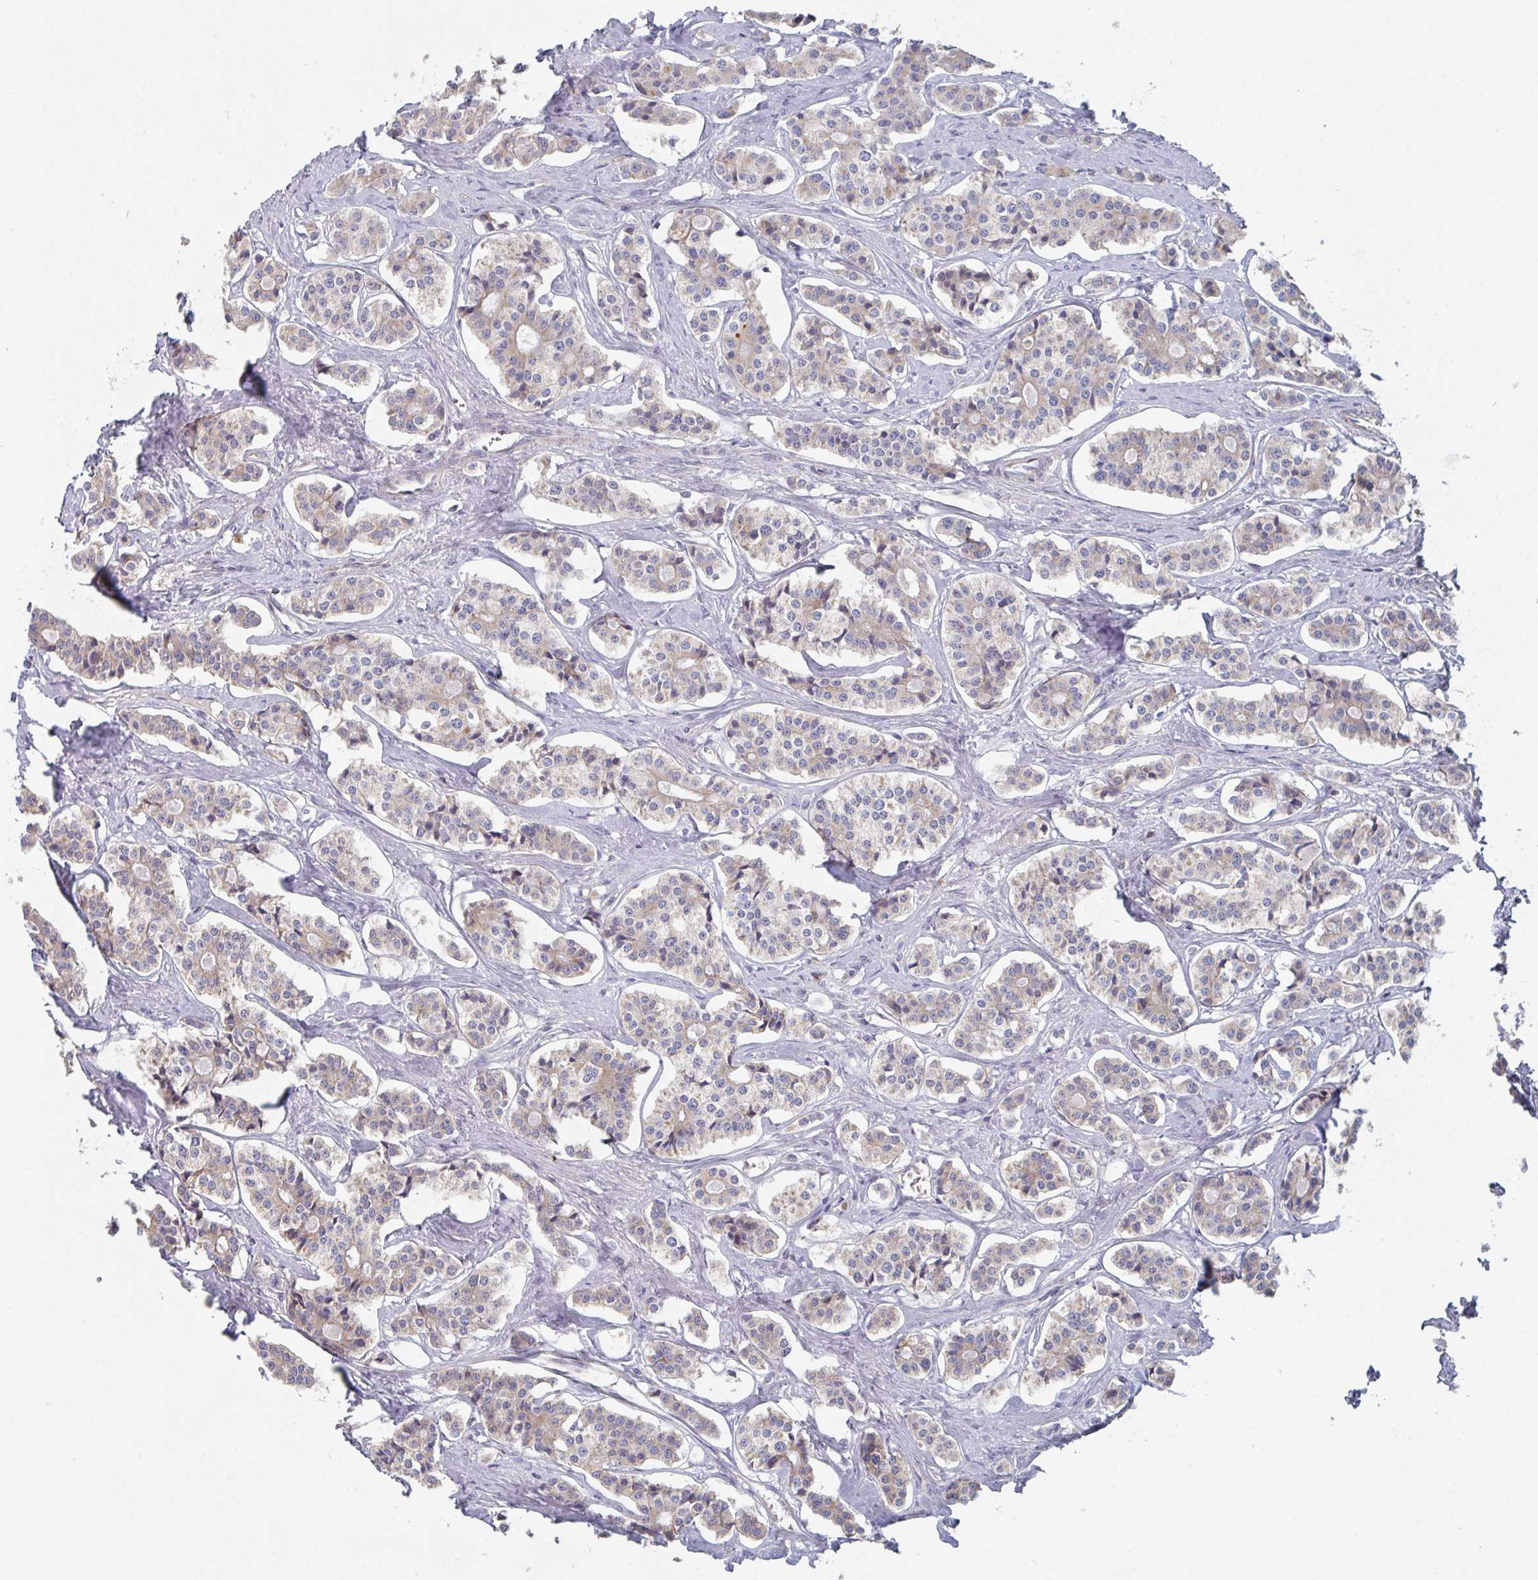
{"staining": {"intensity": "weak", "quantity": "<25%", "location": "cytoplasmic/membranous"}, "tissue": "carcinoid", "cell_type": "Tumor cells", "image_type": "cancer", "snomed": [{"axis": "morphology", "description": "Carcinoid, malignant, NOS"}, {"axis": "topography", "description": "Small intestine"}], "caption": "Immunohistochemistry (IHC) image of neoplastic tissue: human carcinoid stained with DAB reveals no significant protein positivity in tumor cells. (Stains: DAB (3,3'-diaminobenzidine) immunohistochemistry with hematoxylin counter stain, Microscopy: brightfield microscopy at high magnification).", "gene": "ELOVL1", "patient": {"sex": "male", "age": 63}}